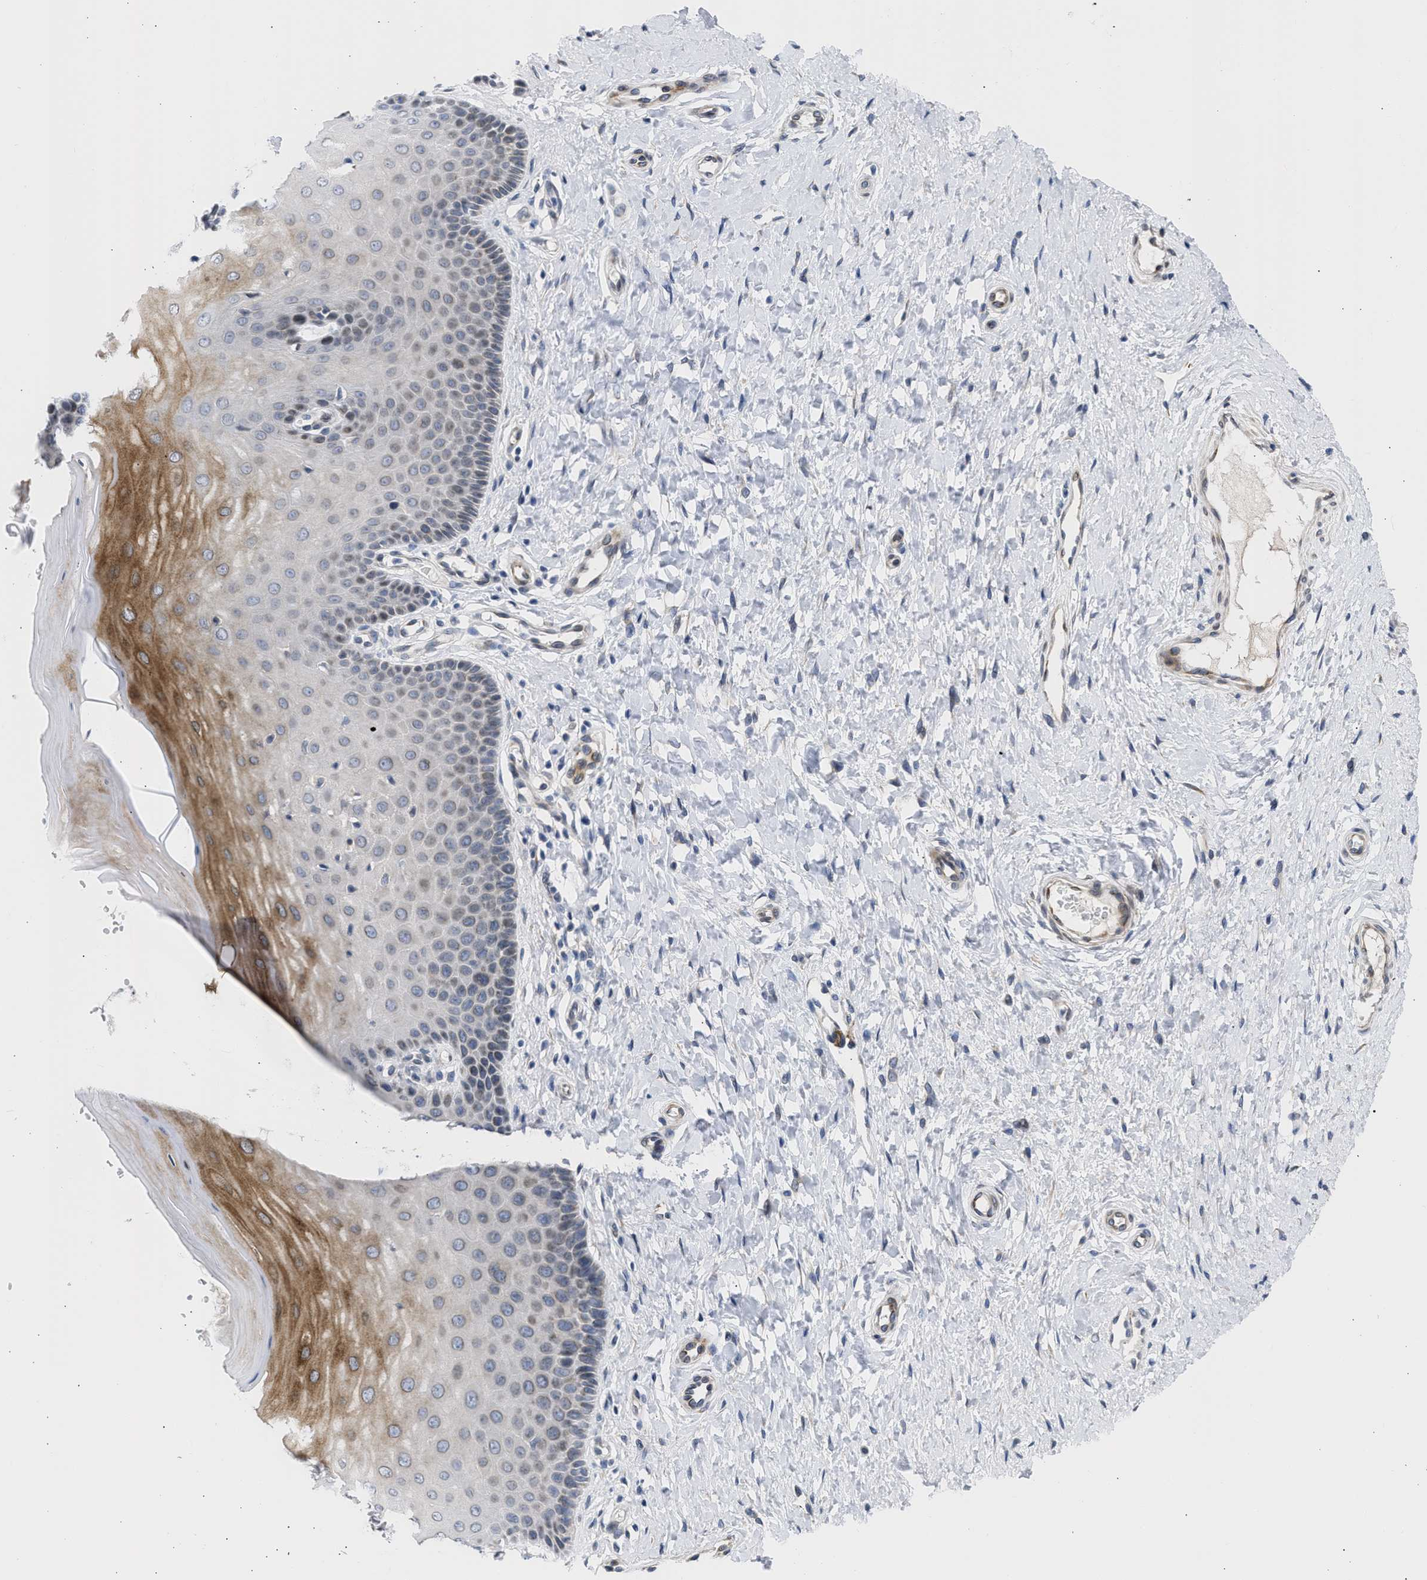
{"staining": {"intensity": "weak", "quantity": "<25%", "location": "cytoplasmic/membranous"}, "tissue": "cervix", "cell_type": "Glandular cells", "image_type": "normal", "snomed": [{"axis": "morphology", "description": "Normal tissue, NOS"}, {"axis": "topography", "description": "Cervix"}], "caption": "This is an IHC image of normal human cervix. There is no positivity in glandular cells.", "gene": "NUP35", "patient": {"sex": "female", "age": 55}}